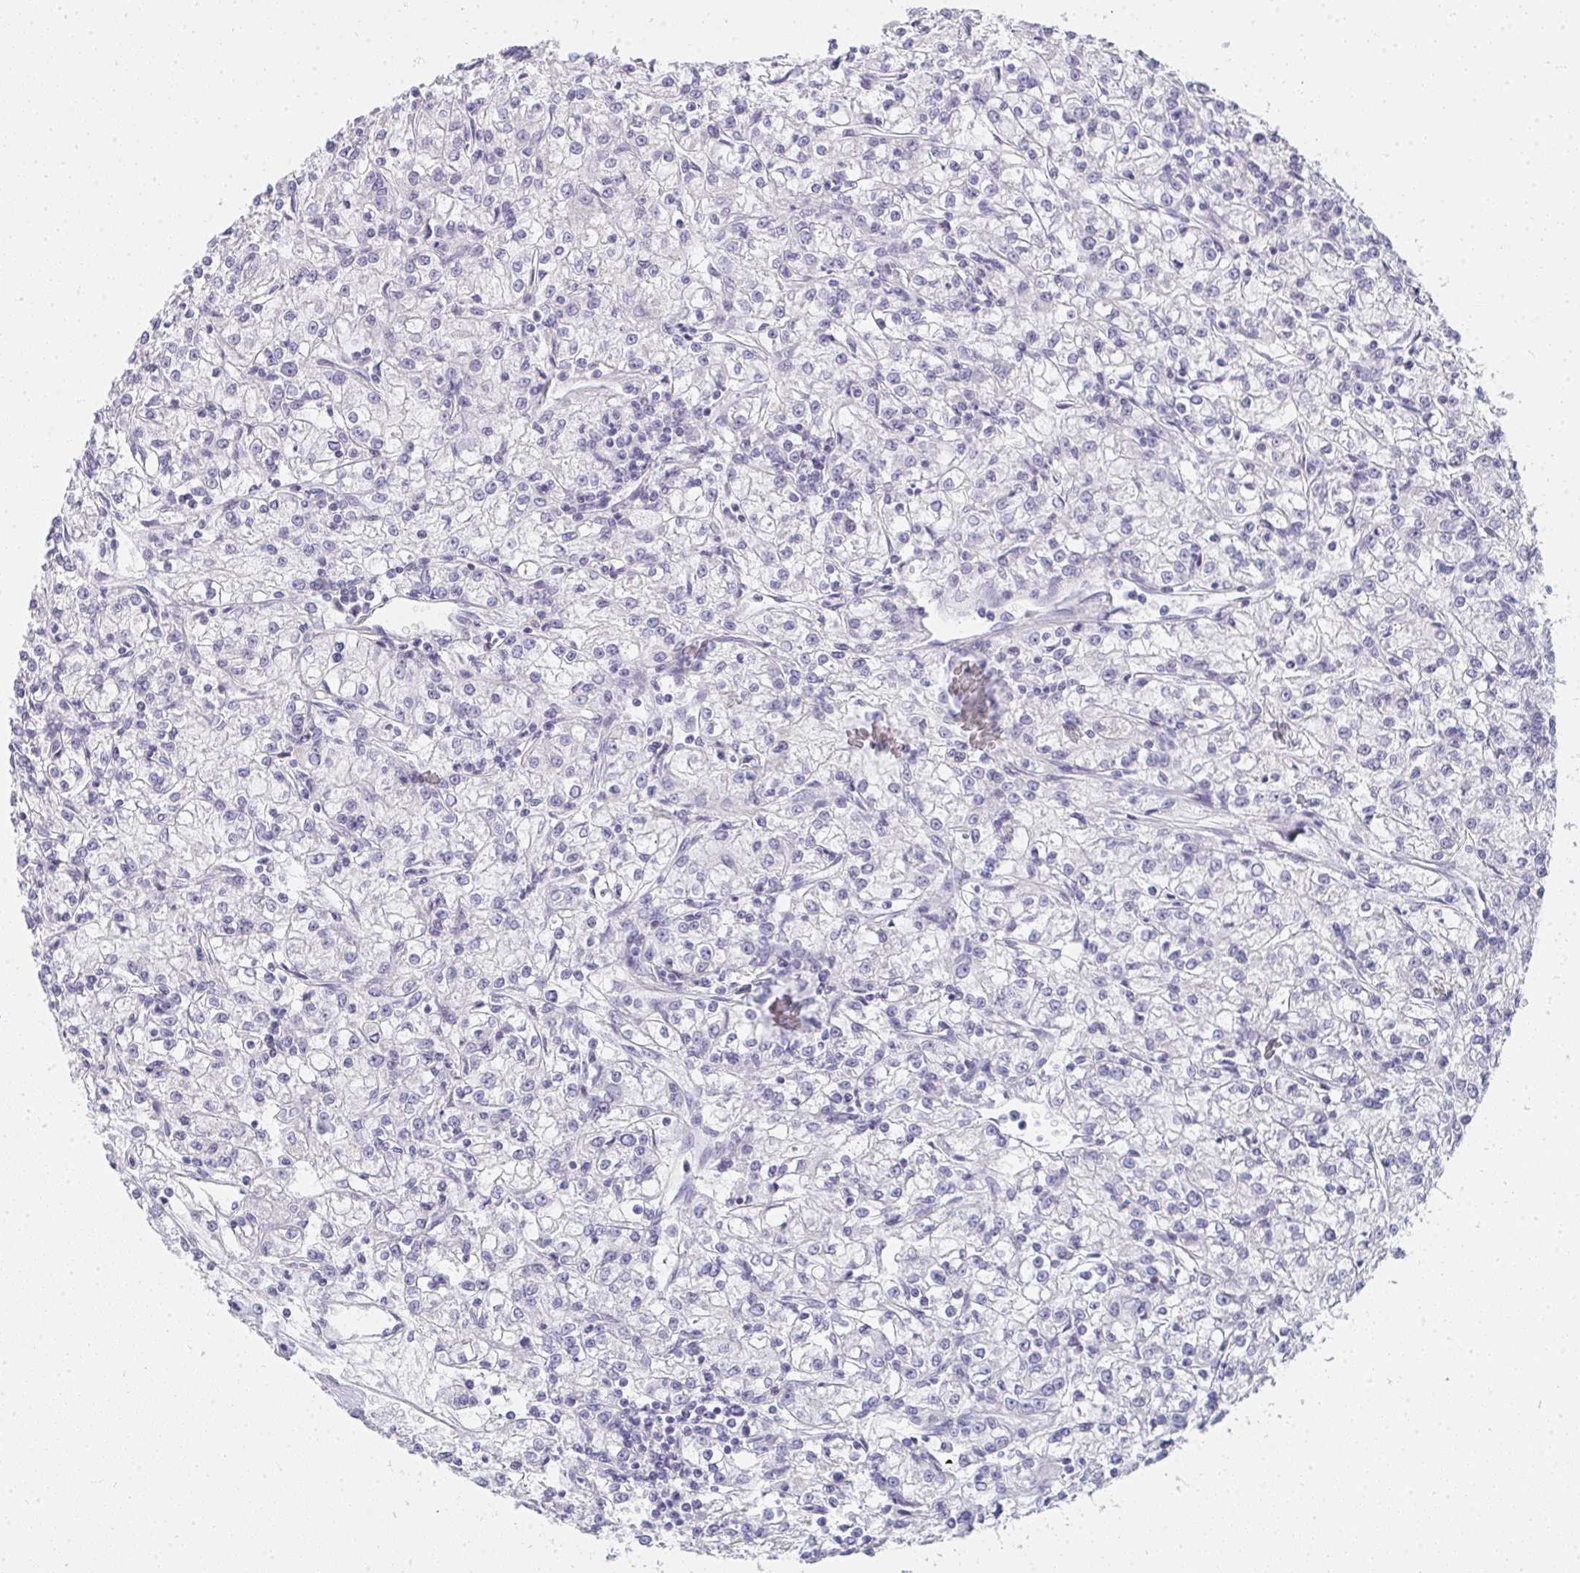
{"staining": {"intensity": "negative", "quantity": "none", "location": "none"}, "tissue": "renal cancer", "cell_type": "Tumor cells", "image_type": "cancer", "snomed": [{"axis": "morphology", "description": "Adenocarcinoma, NOS"}, {"axis": "topography", "description": "Kidney"}], "caption": "This is an IHC image of renal cancer. There is no expression in tumor cells.", "gene": "ZNF182", "patient": {"sex": "female", "age": 59}}